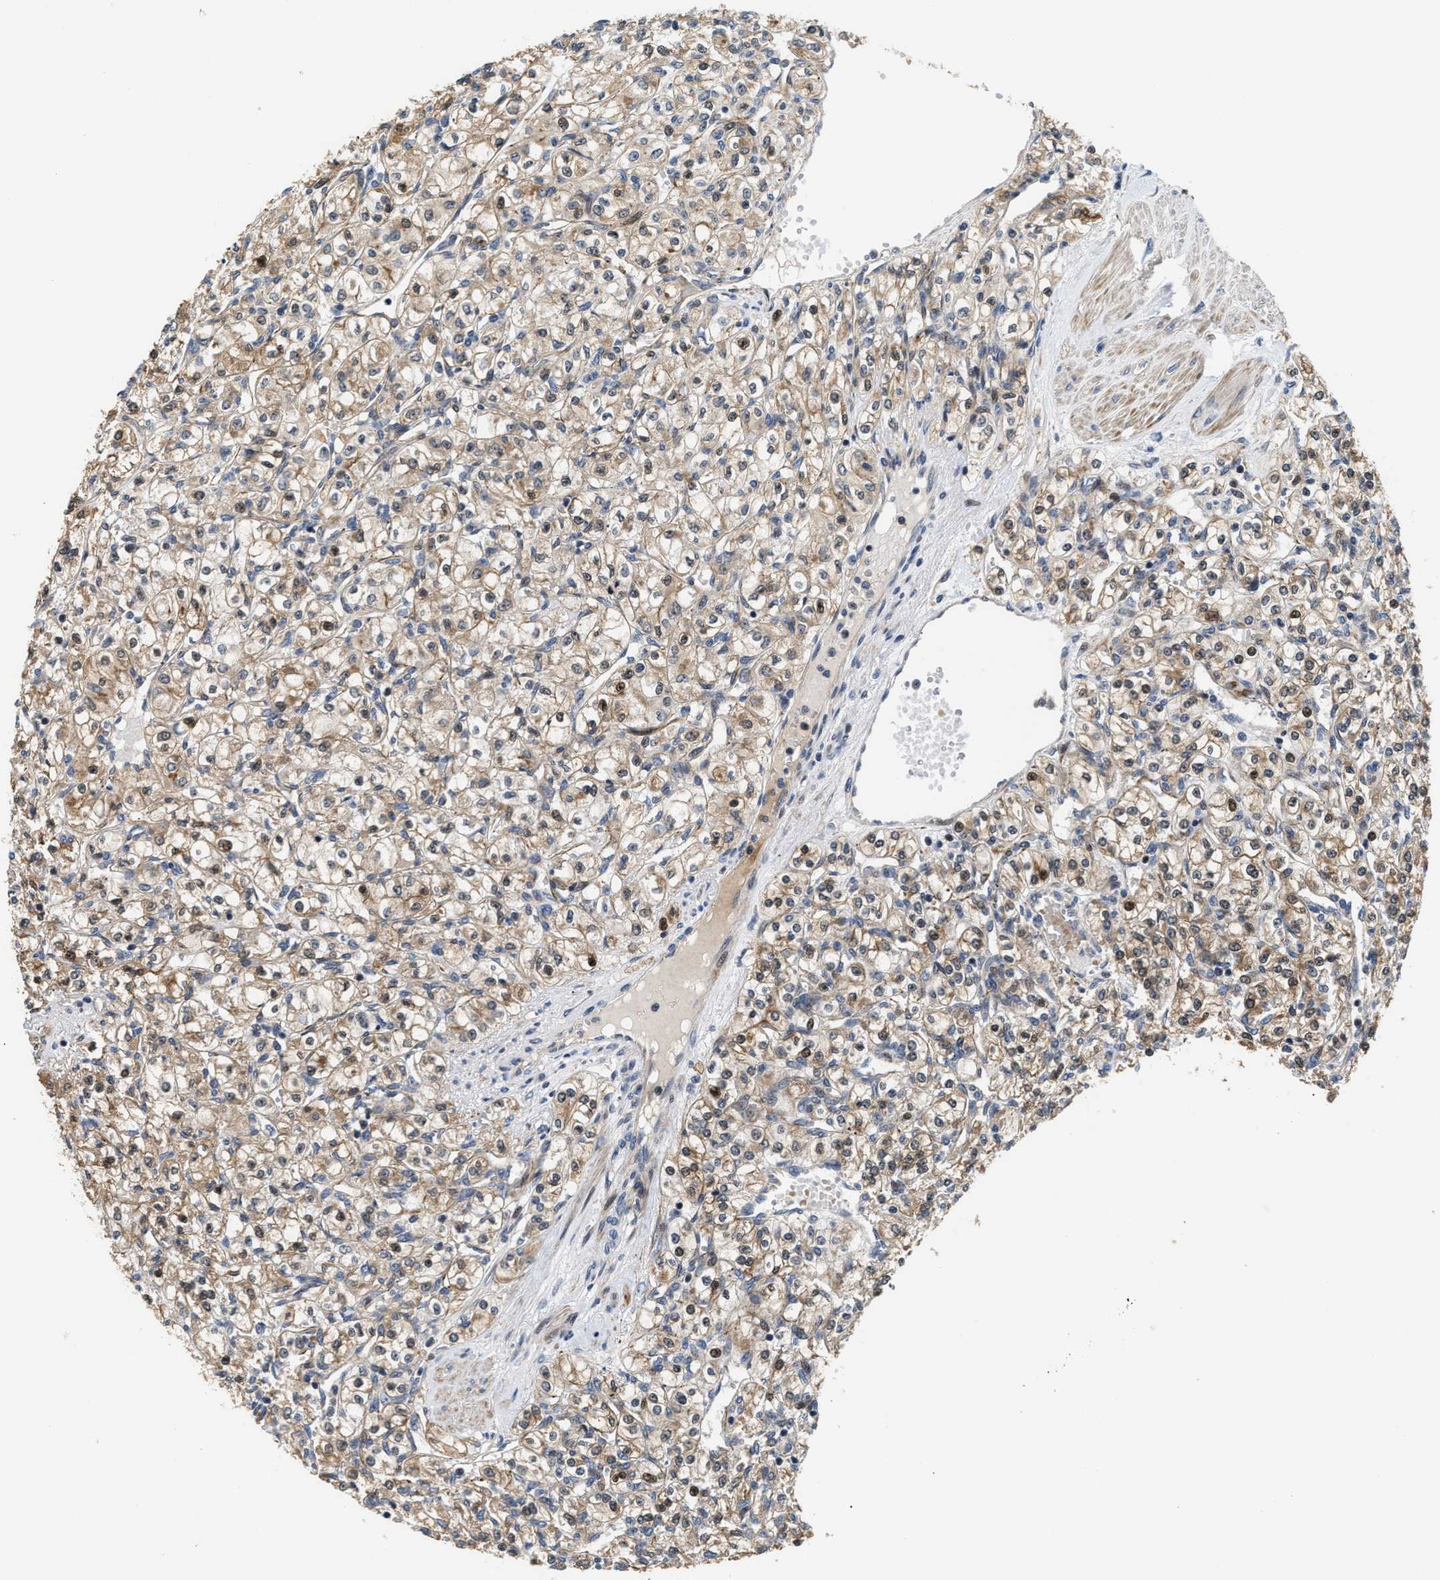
{"staining": {"intensity": "moderate", "quantity": ">75%", "location": "cytoplasmic/membranous,nuclear"}, "tissue": "renal cancer", "cell_type": "Tumor cells", "image_type": "cancer", "snomed": [{"axis": "morphology", "description": "Adenocarcinoma, NOS"}, {"axis": "topography", "description": "Kidney"}], "caption": "Adenocarcinoma (renal) was stained to show a protein in brown. There is medium levels of moderate cytoplasmic/membranous and nuclear expression in approximately >75% of tumor cells.", "gene": "ALDH3A2", "patient": {"sex": "male", "age": 77}}